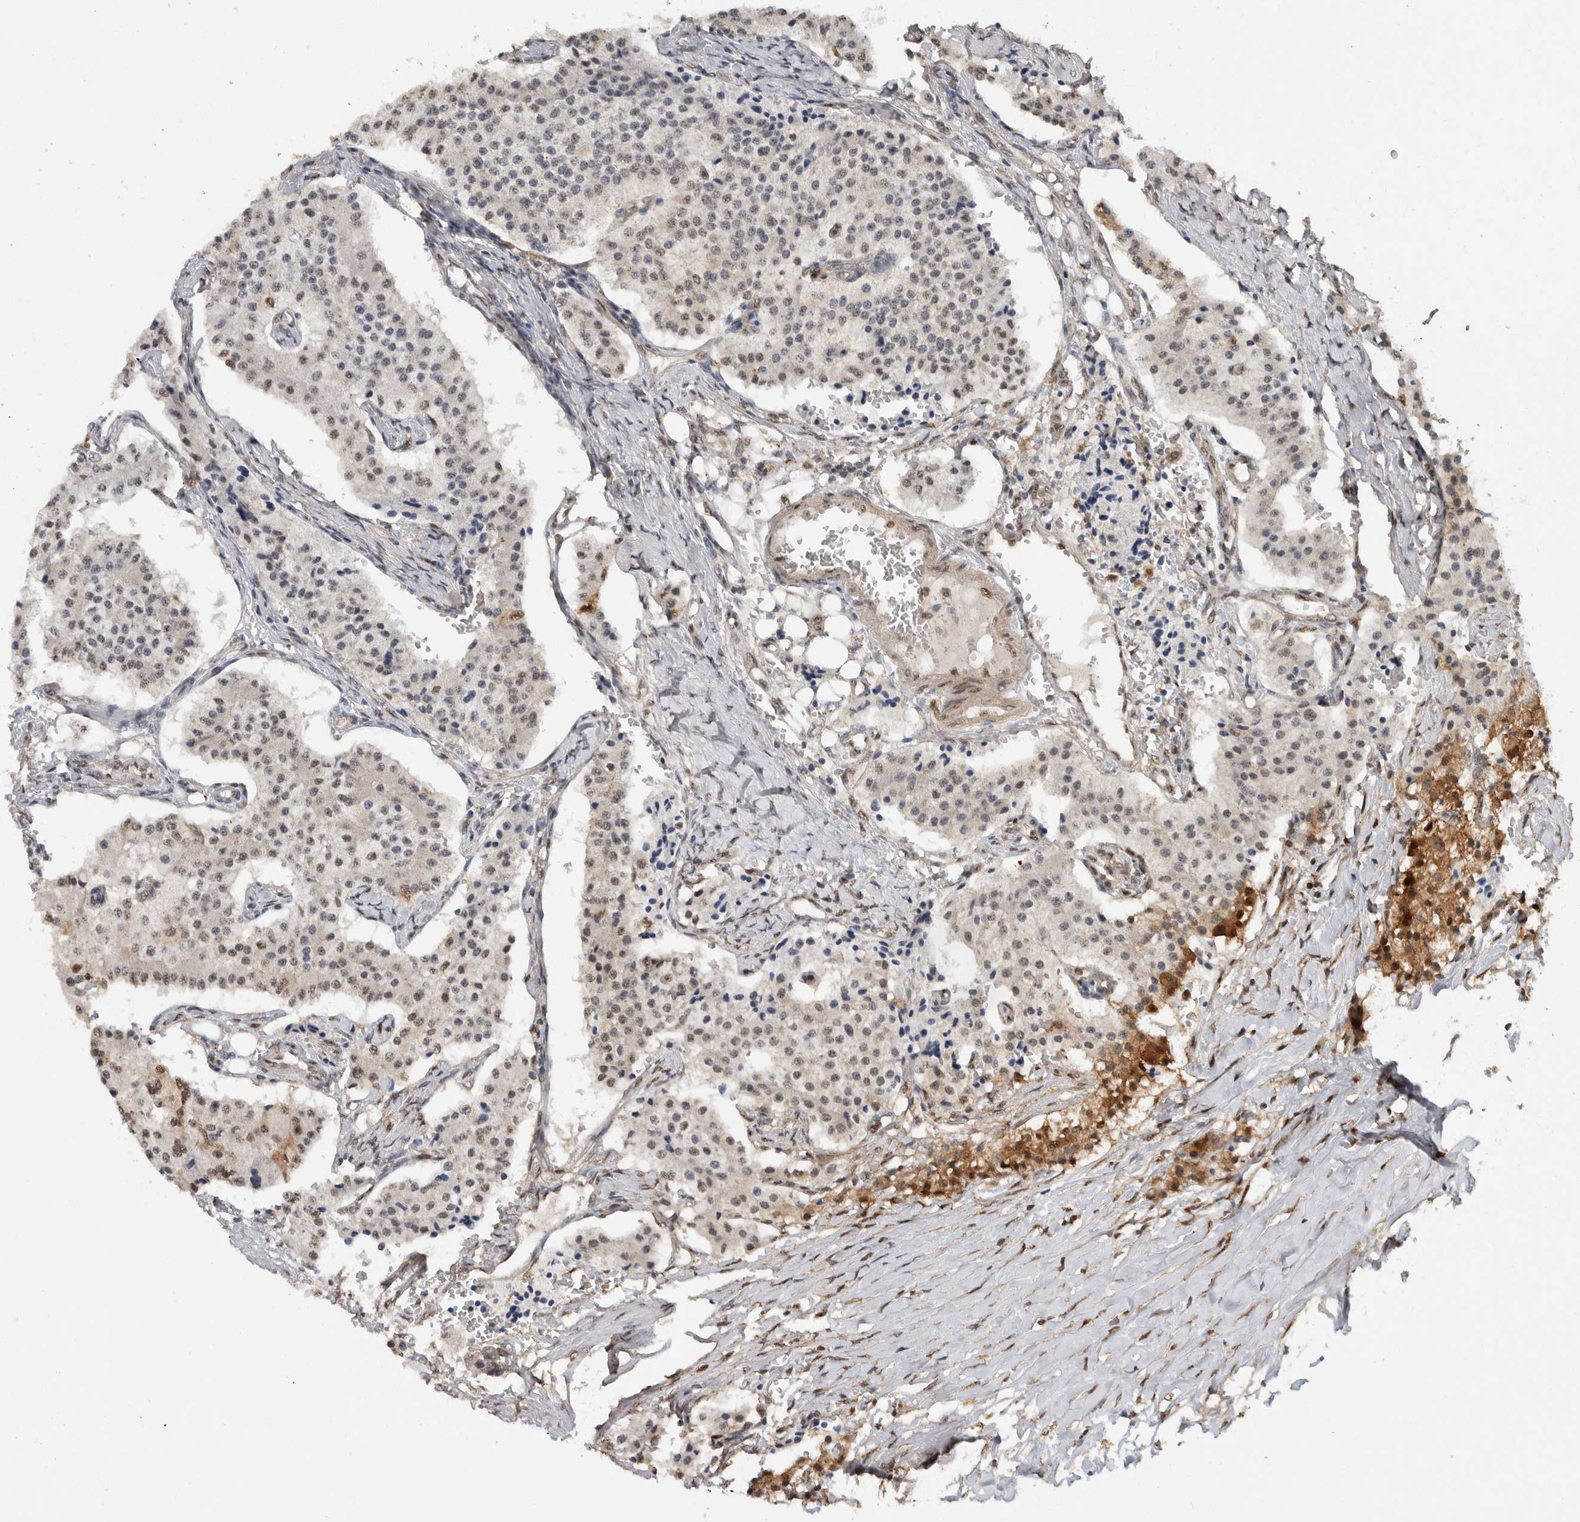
{"staining": {"intensity": "weak", "quantity": "25%-75%", "location": "nuclear"}, "tissue": "carcinoid", "cell_type": "Tumor cells", "image_type": "cancer", "snomed": [{"axis": "morphology", "description": "Carcinoid, malignant, NOS"}, {"axis": "topography", "description": "Colon"}], "caption": "Approximately 25%-75% of tumor cells in carcinoid show weak nuclear protein expression as visualized by brown immunohistochemical staining.", "gene": "RPS6KA2", "patient": {"sex": "female", "age": 52}}